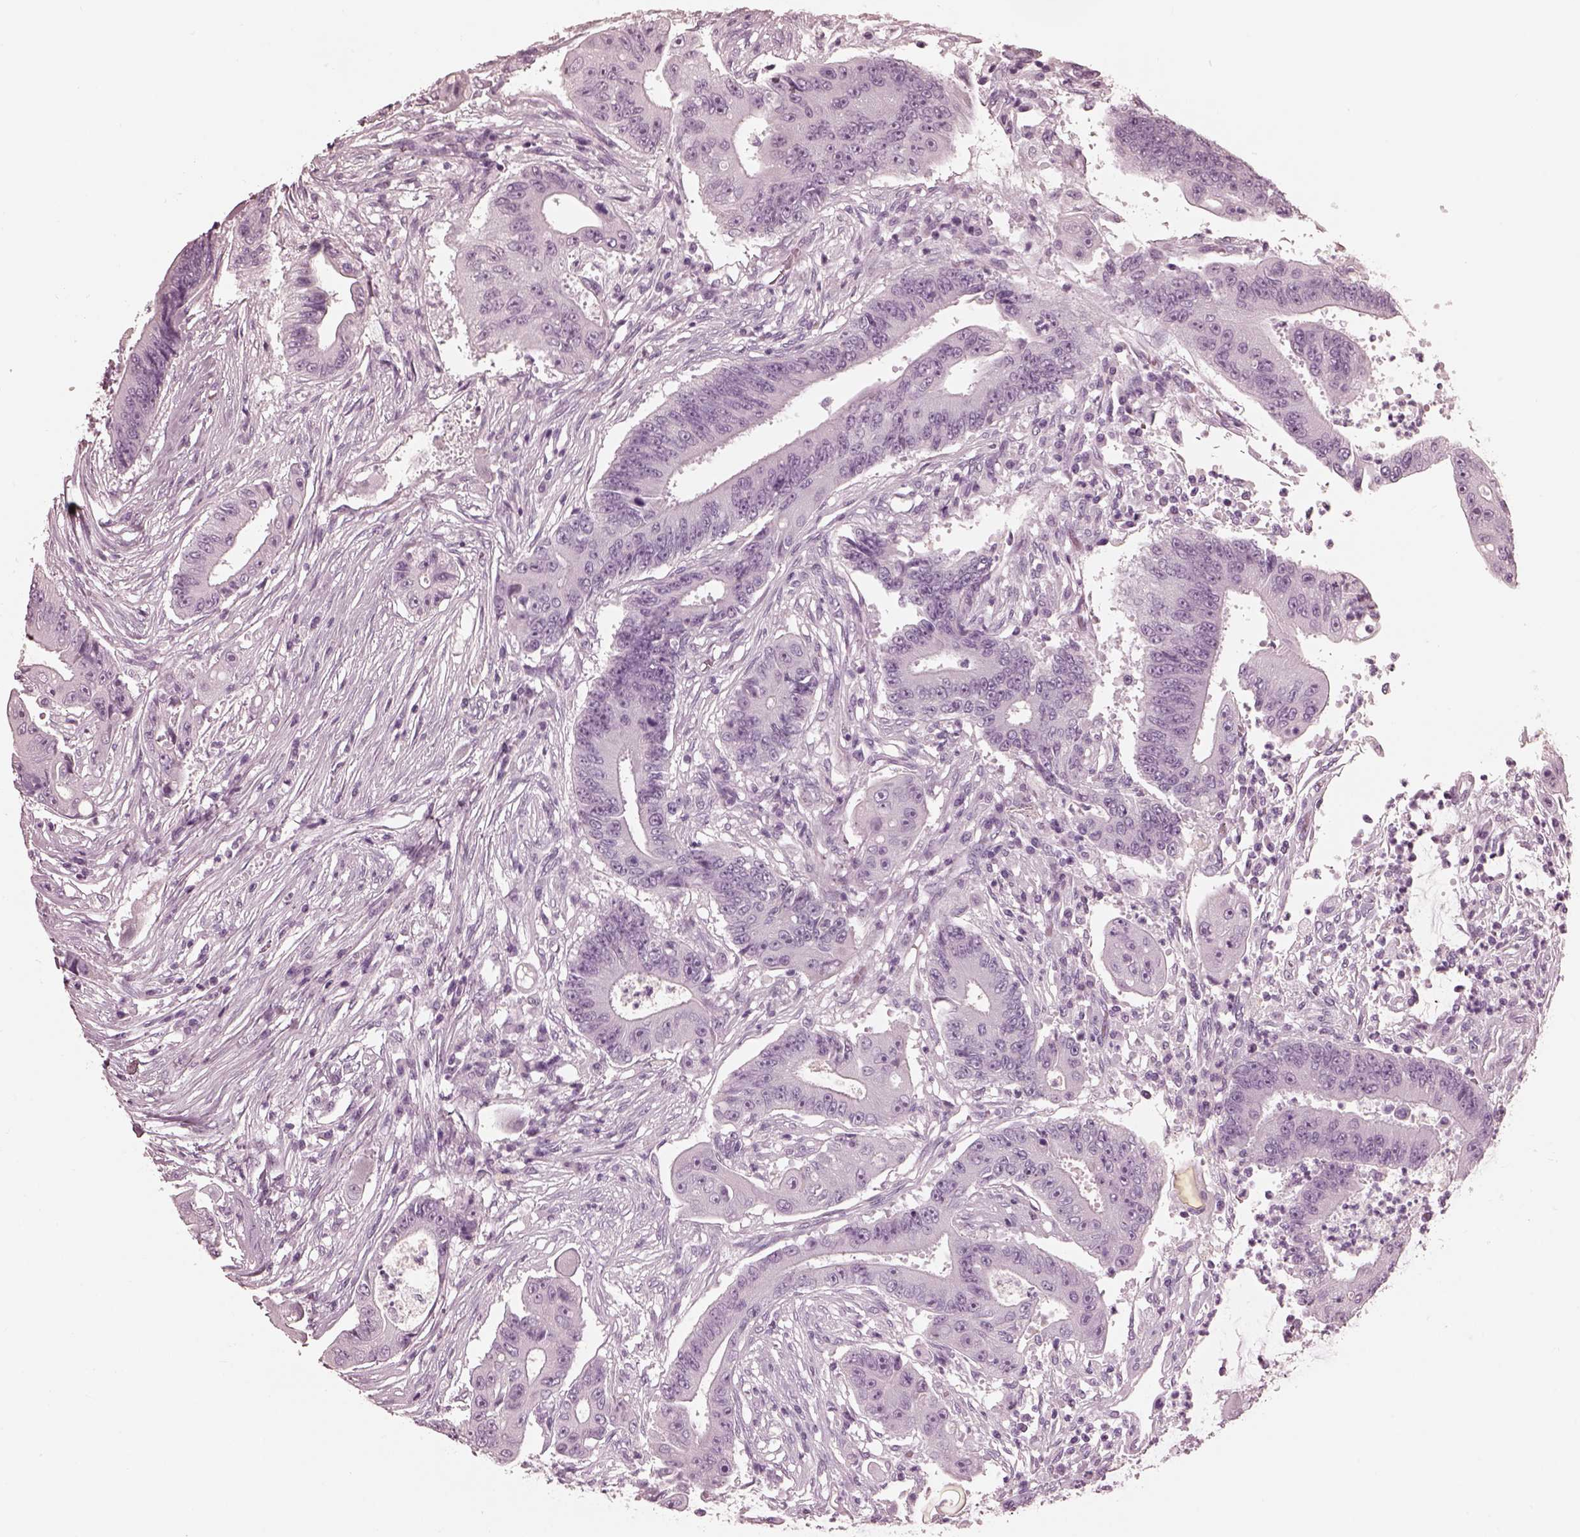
{"staining": {"intensity": "negative", "quantity": "none", "location": "none"}, "tissue": "colorectal cancer", "cell_type": "Tumor cells", "image_type": "cancer", "snomed": [{"axis": "morphology", "description": "Adenocarcinoma, NOS"}, {"axis": "topography", "description": "Rectum"}], "caption": "A high-resolution photomicrograph shows immunohistochemistry staining of colorectal cancer, which reveals no significant positivity in tumor cells.", "gene": "FABP9", "patient": {"sex": "male", "age": 54}}